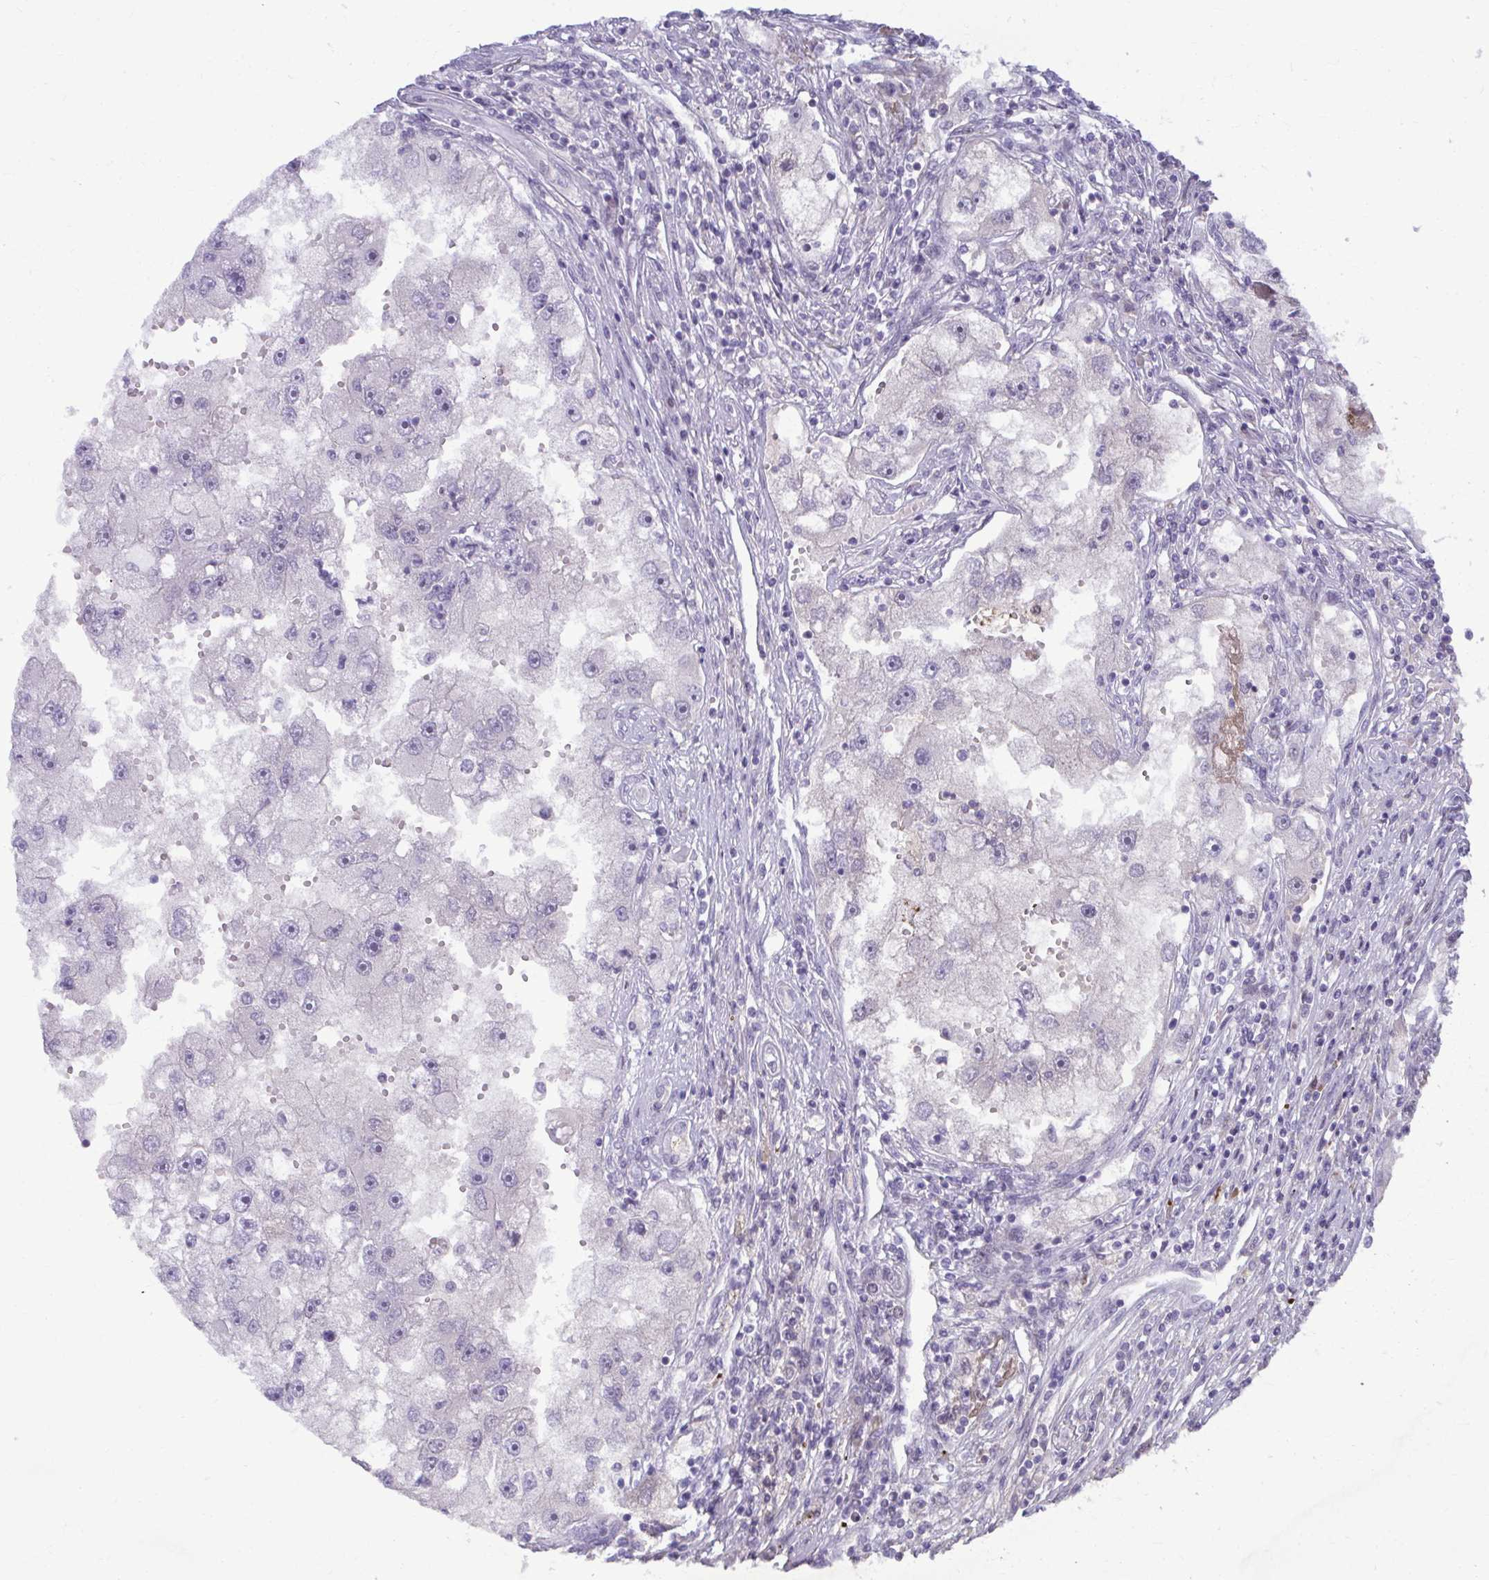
{"staining": {"intensity": "negative", "quantity": "none", "location": "none"}, "tissue": "renal cancer", "cell_type": "Tumor cells", "image_type": "cancer", "snomed": [{"axis": "morphology", "description": "Adenocarcinoma, NOS"}, {"axis": "topography", "description": "Kidney"}], "caption": "High power microscopy photomicrograph of an immunohistochemistry (IHC) photomicrograph of adenocarcinoma (renal), revealing no significant staining in tumor cells.", "gene": "MAF1", "patient": {"sex": "male", "age": 63}}